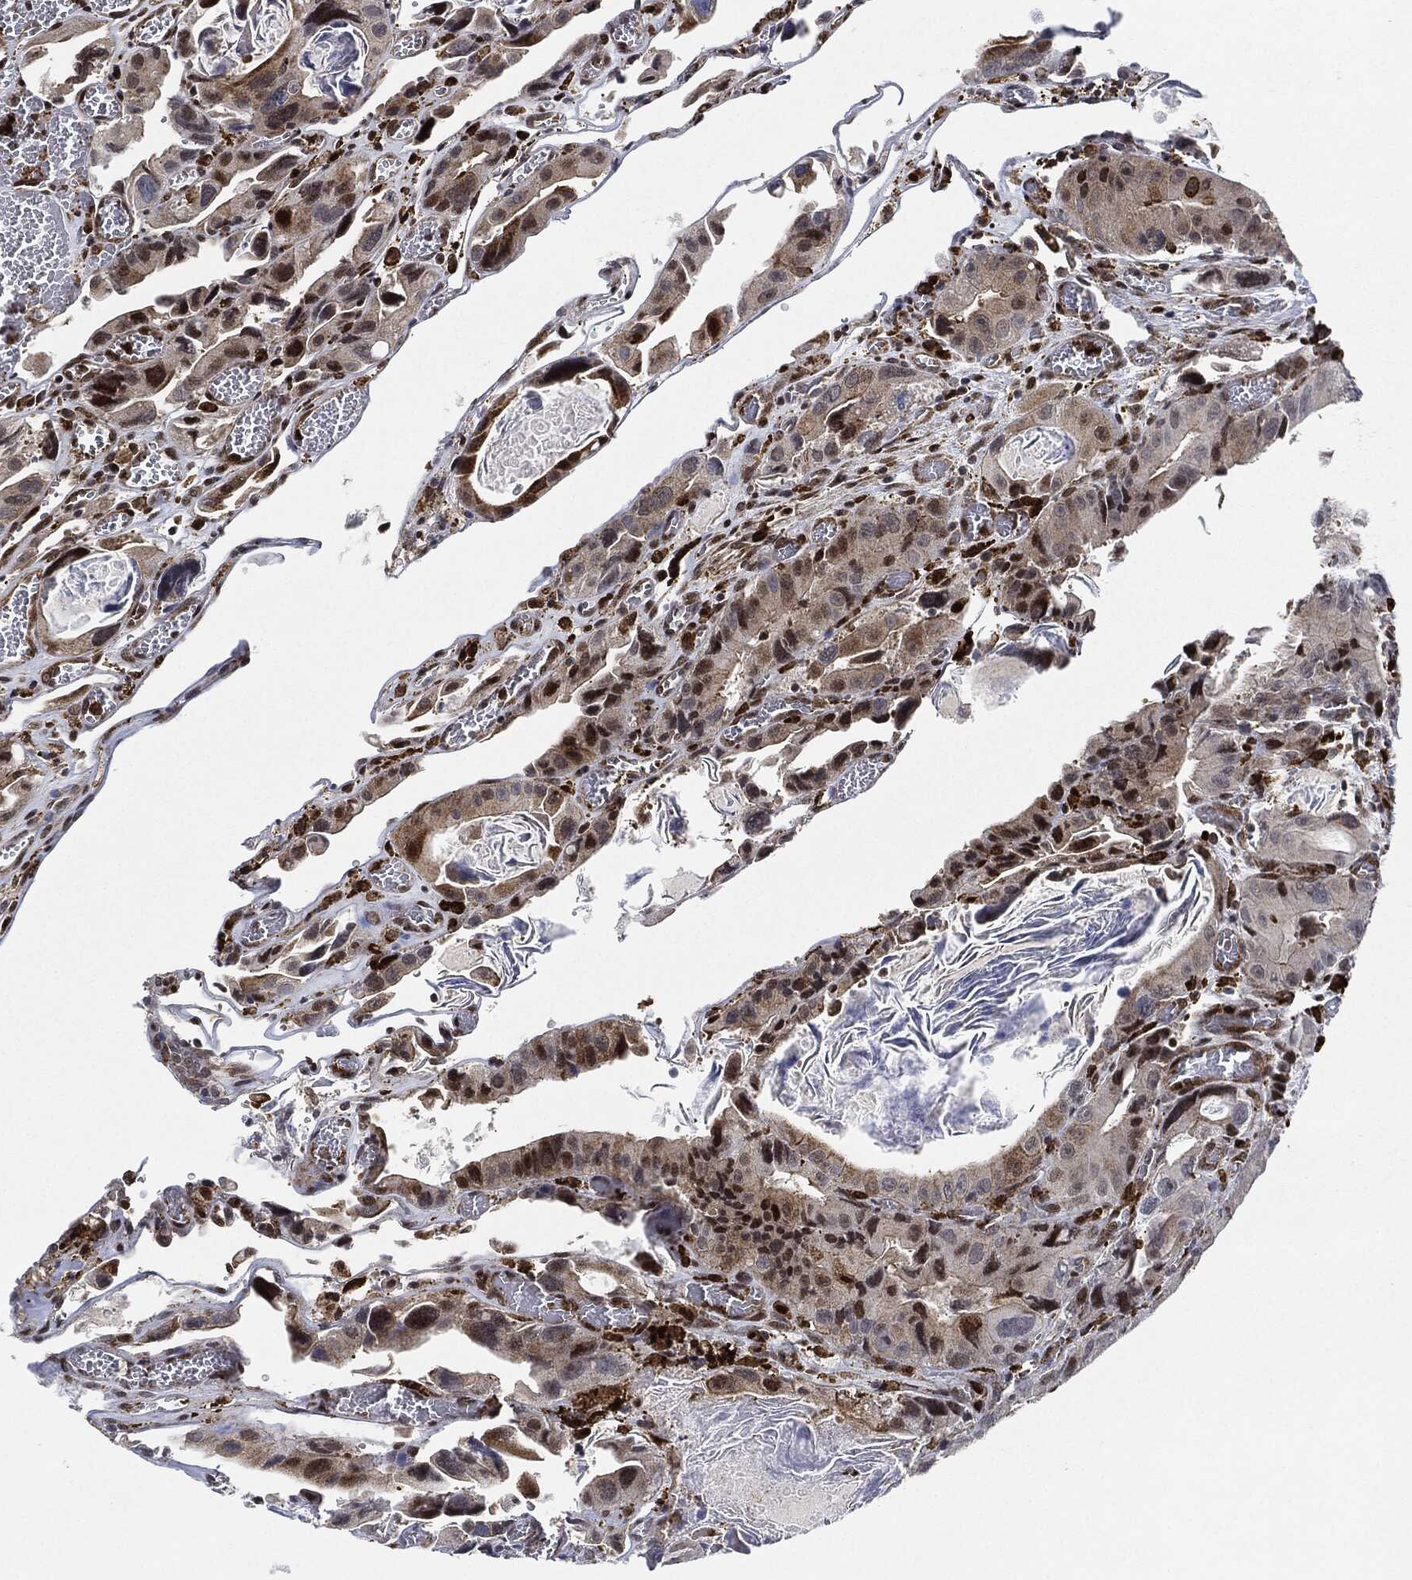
{"staining": {"intensity": "moderate", "quantity": "<25%", "location": "nuclear"}, "tissue": "colorectal cancer", "cell_type": "Tumor cells", "image_type": "cancer", "snomed": [{"axis": "morphology", "description": "Adenocarcinoma, NOS"}, {"axis": "topography", "description": "Rectum"}], "caption": "DAB (3,3'-diaminobenzidine) immunohistochemical staining of adenocarcinoma (colorectal) displays moderate nuclear protein staining in approximately <25% of tumor cells. The protein of interest is shown in brown color, while the nuclei are stained blue.", "gene": "NANOS3", "patient": {"sex": "male", "age": 64}}